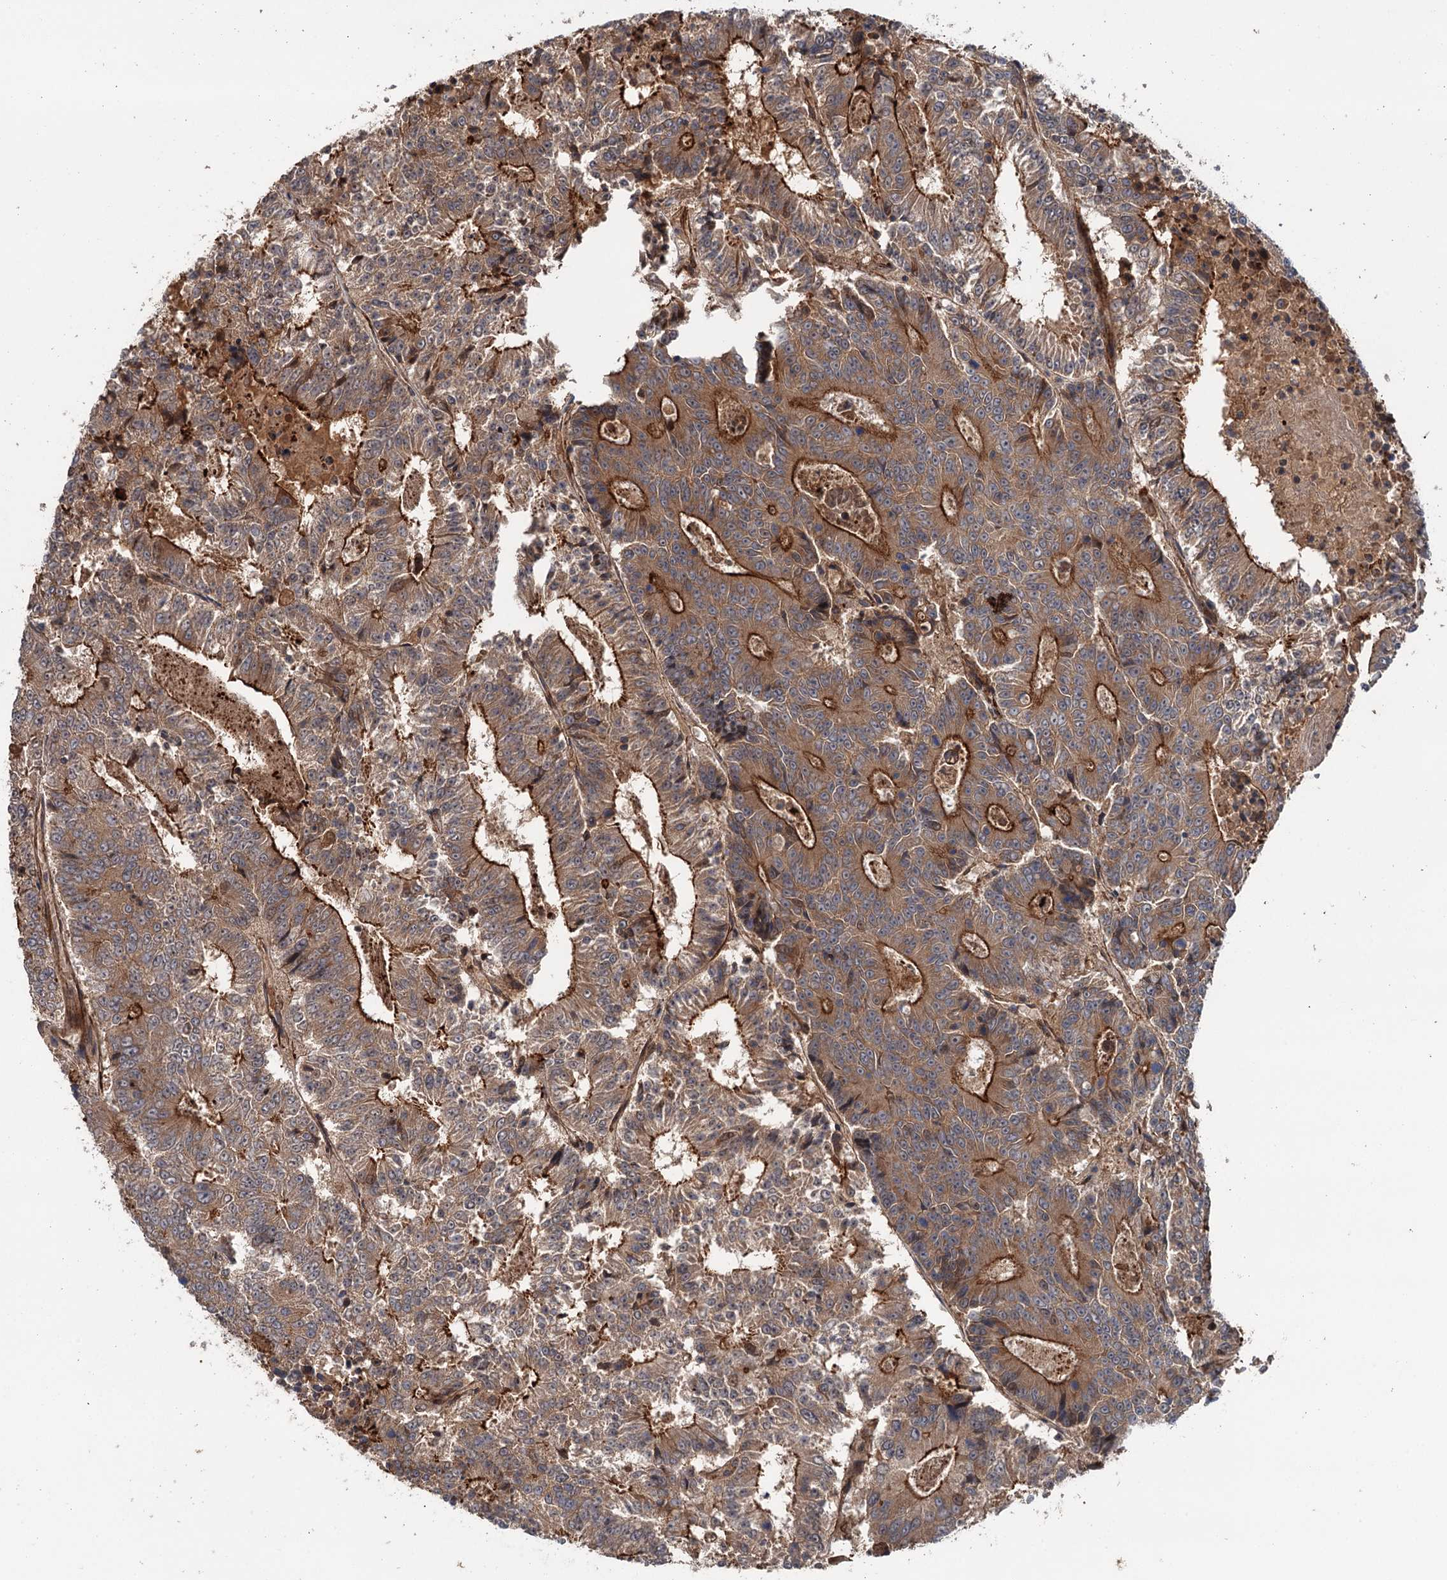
{"staining": {"intensity": "strong", "quantity": ">75%", "location": "cytoplasmic/membranous"}, "tissue": "colorectal cancer", "cell_type": "Tumor cells", "image_type": "cancer", "snomed": [{"axis": "morphology", "description": "Adenocarcinoma, NOS"}, {"axis": "topography", "description": "Colon"}], "caption": "This is a photomicrograph of IHC staining of colorectal adenocarcinoma, which shows strong staining in the cytoplasmic/membranous of tumor cells.", "gene": "ADGRG4", "patient": {"sex": "male", "age": 83}}